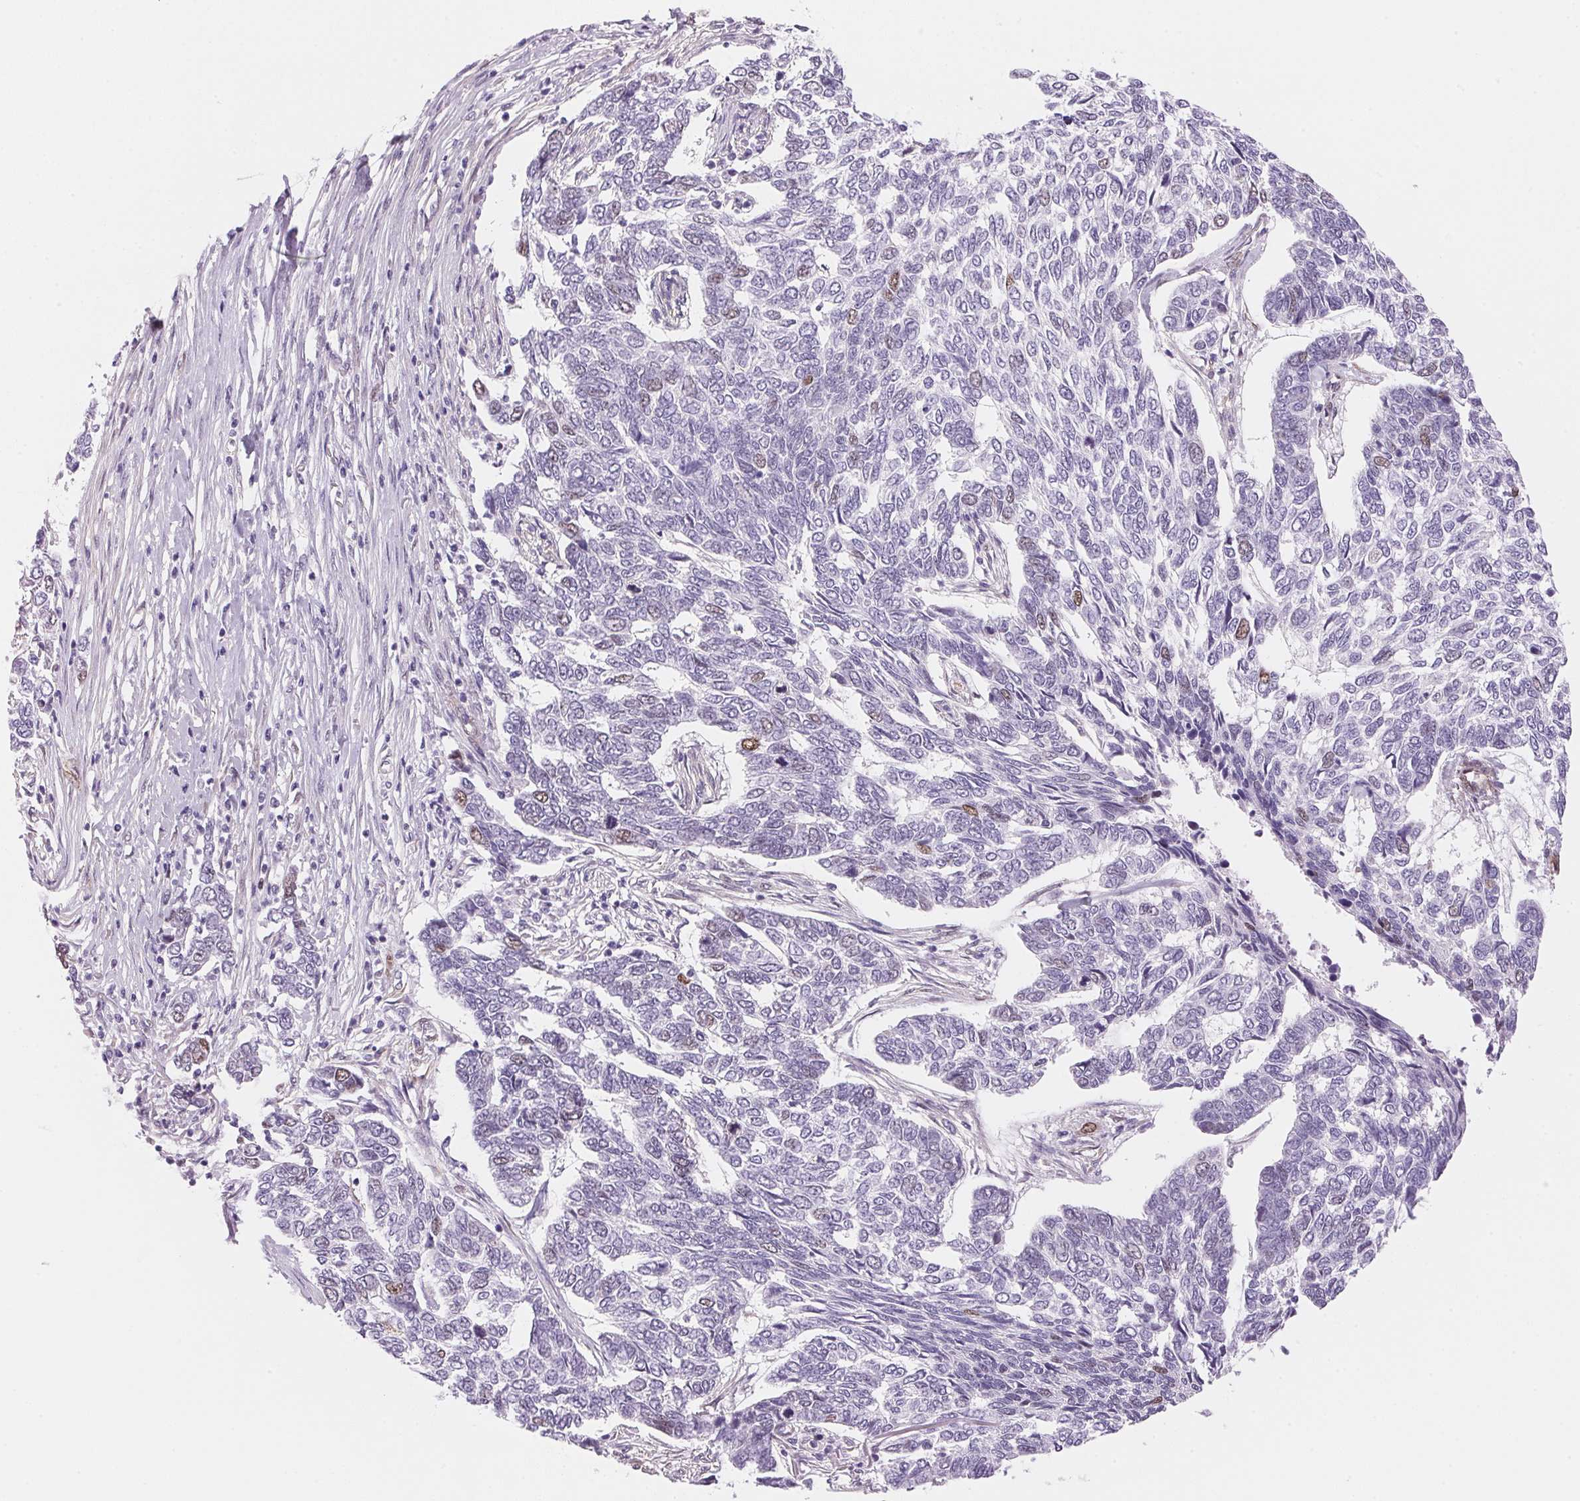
{"staining": {"intensity": "weak", "quantity": "<25%", "location": "nuclear"}, "tissue": "skin cancer", "cell_type": "Tumor cells", "image_type": "cancer", "snomed": [{"axis": "morphology", "description": "Basal cell carcinoma"}, {"axis": "topography", "description": "Skin"}], "caption": "Tumor cells show no significant staining in skin cancer.", "gene": "SMTN", "patient": {"sex": "female", "age": 65}}